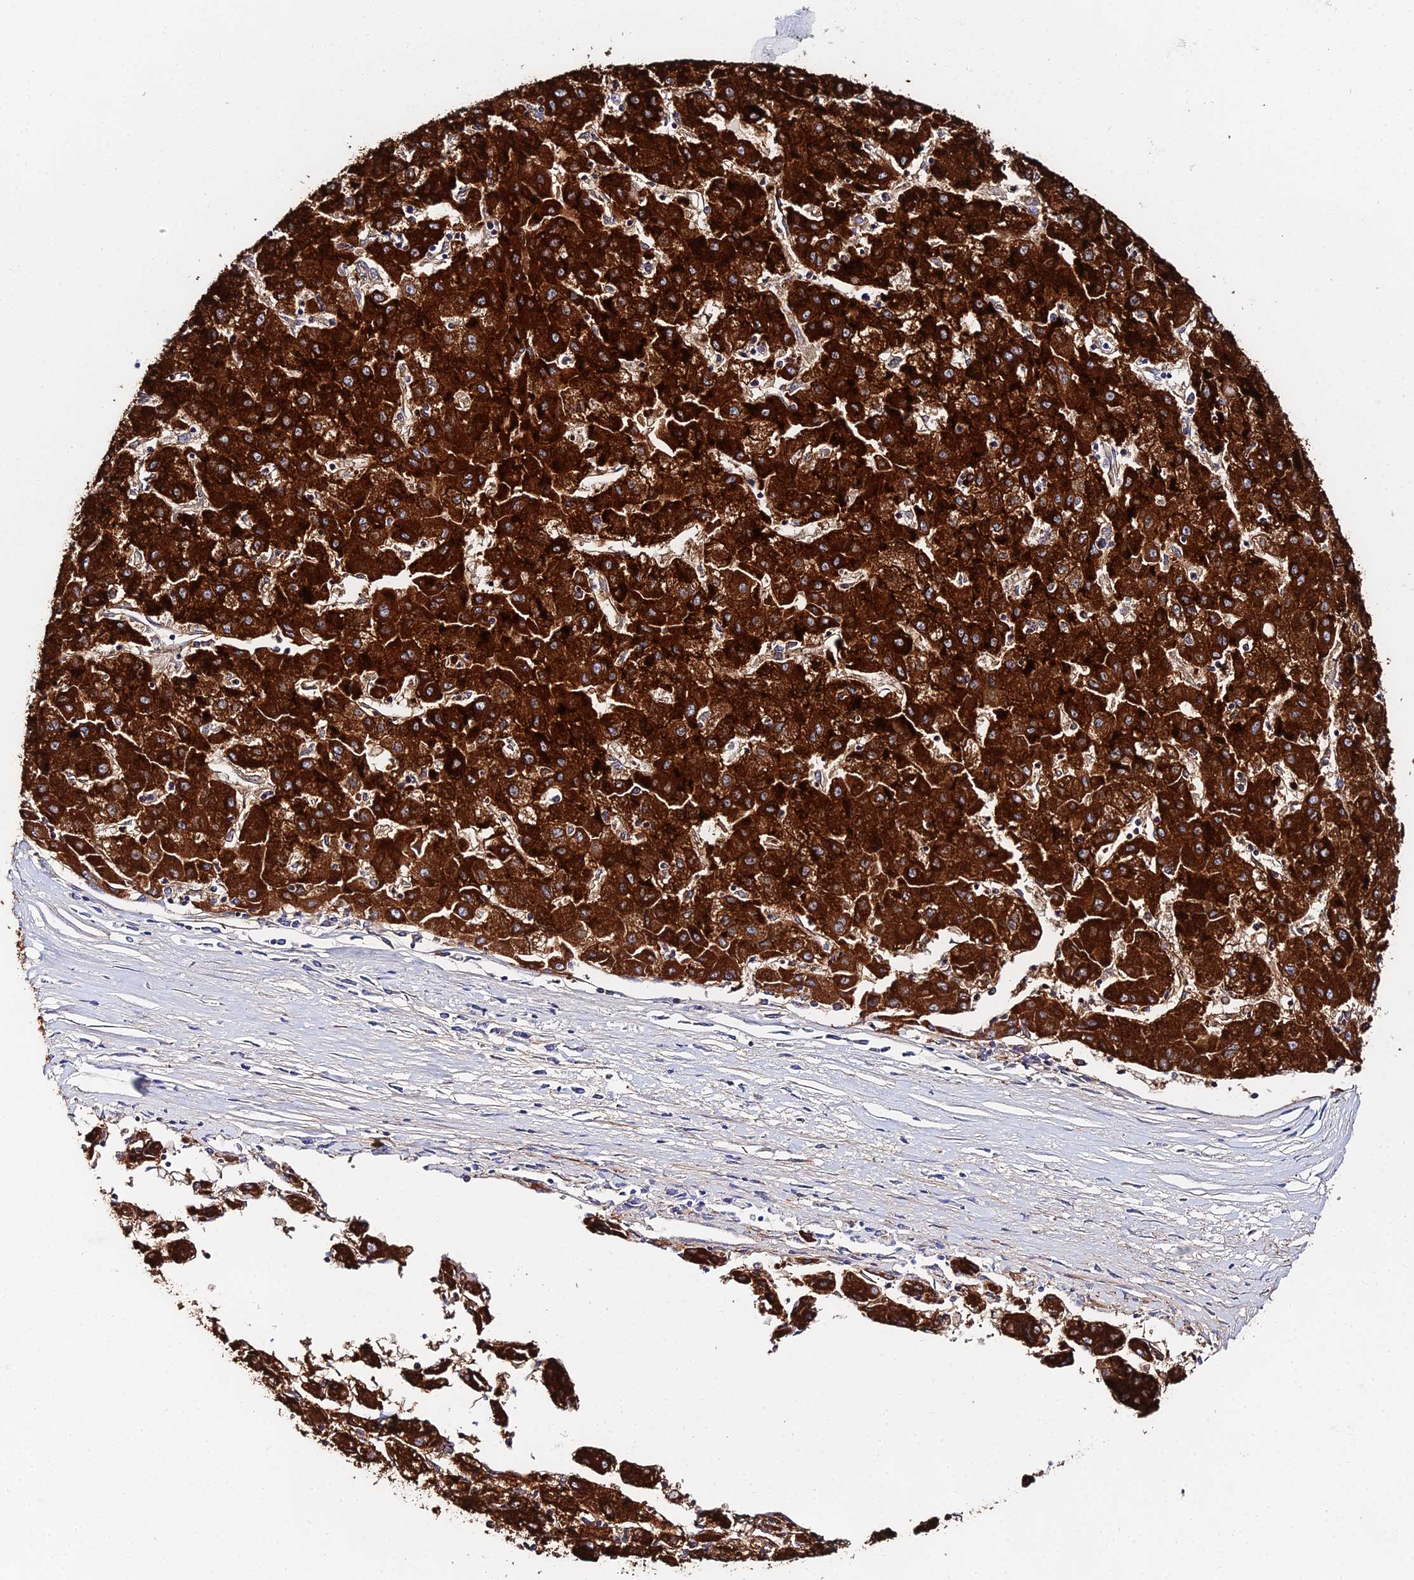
{"staining": {"intensity": "strong", "quantity": ">75%", "location": "cytoplasmic/membranous"}, "tissue": "liver cancer", "cell_type": "Tumor cells", "image_type": "cancer", "snomed": [{"axis": "morphology", "description": "Carcinoma, Hepatocellular, NOS"}, {"axis": "topography", "description": "Liver"}], "caption": "A high amount of strong cytoplasmic/membranous positivity is seen in approximately >75% of tumor cells in liver cancer (hepatocellular carcinoma) tissue.", "gene": "PPP2R2C", "patient": {"sex": "male", "age": 72}}